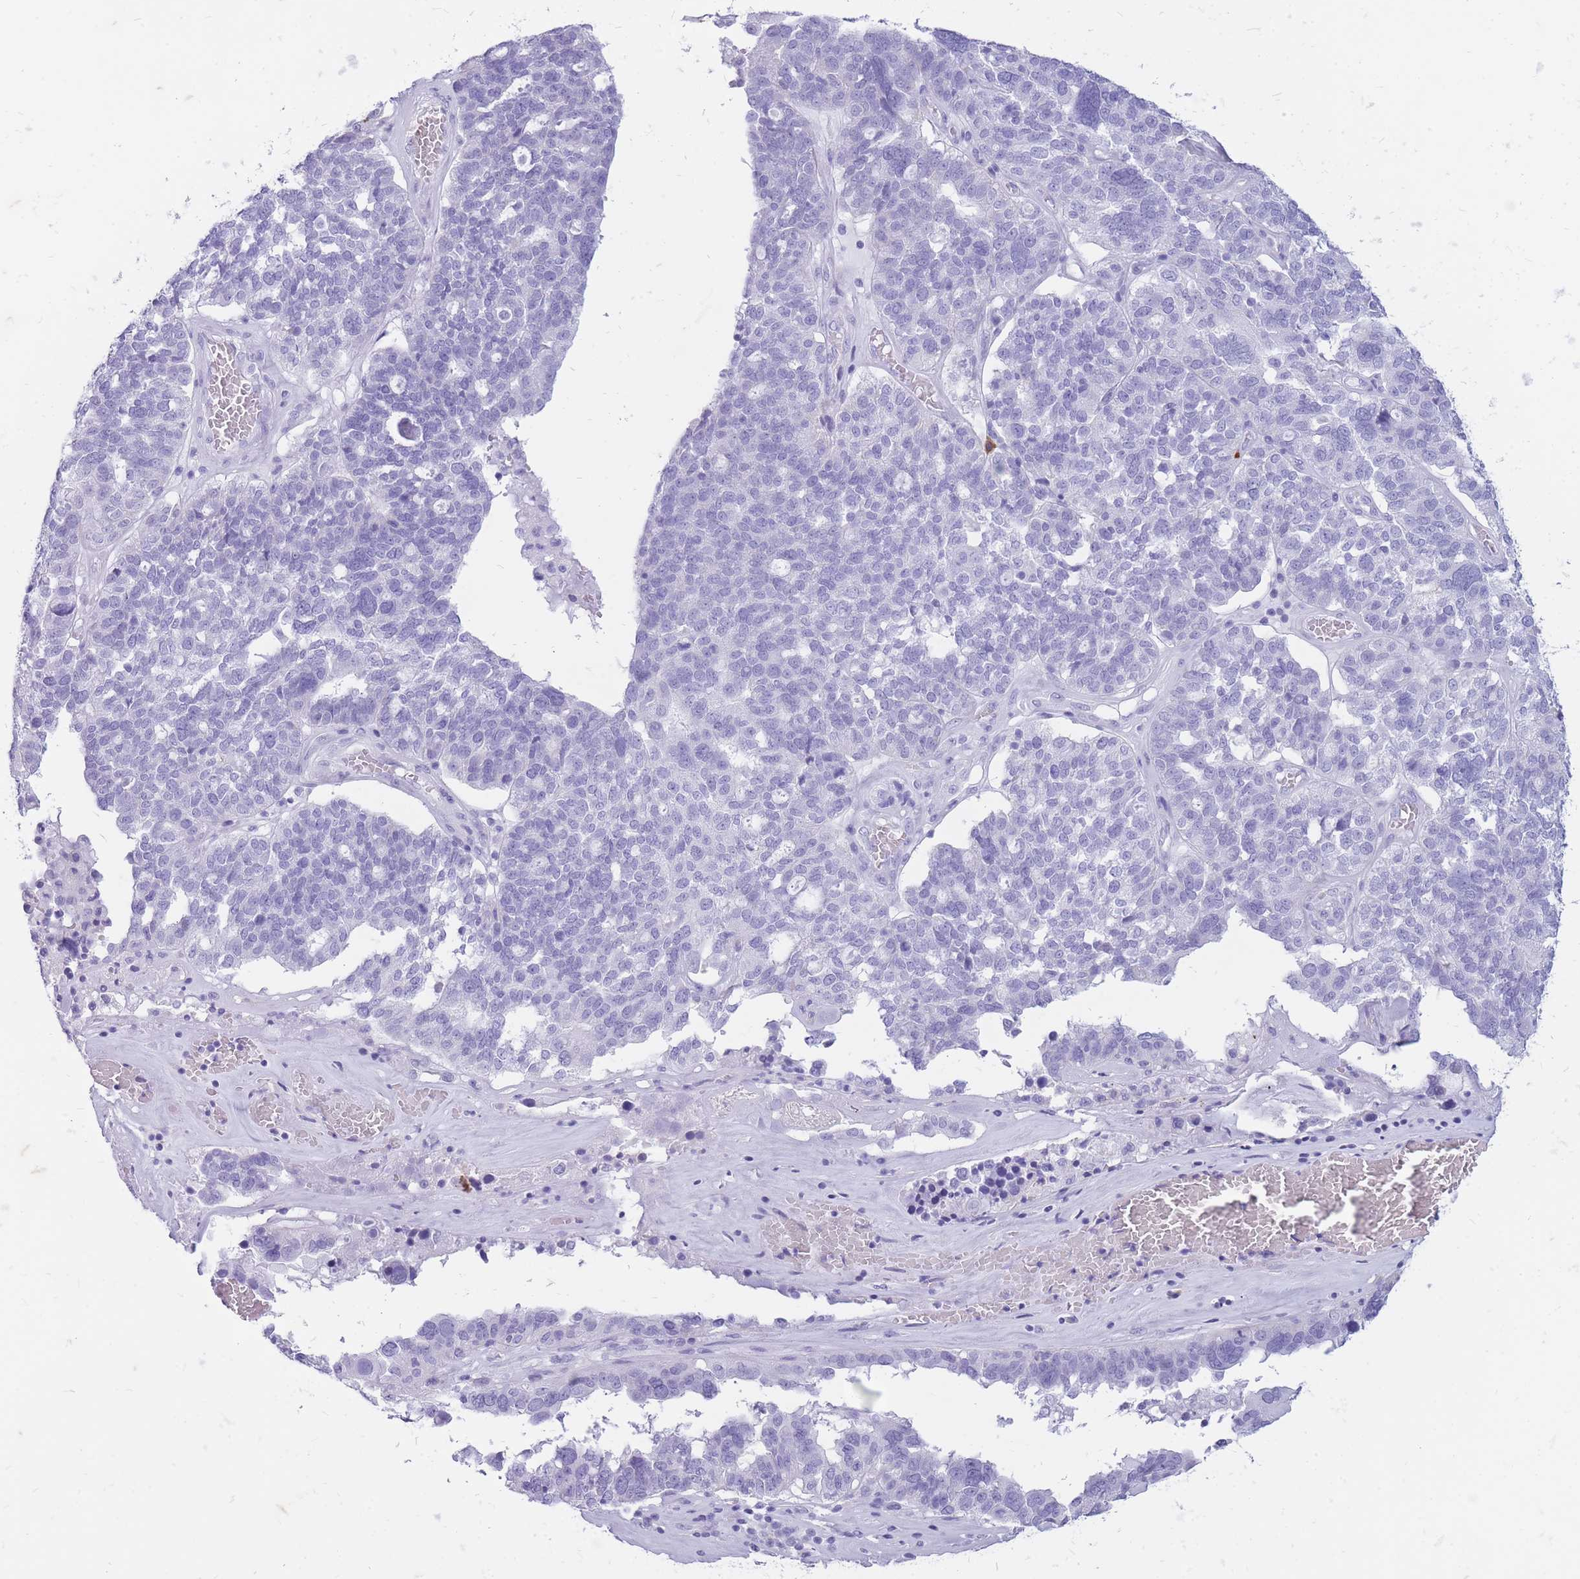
{"staining": {"intensity": "negative", "quantity": "none", "location": "none"}, "tissue": "ovarian cancer", "cell_type": "Tumor cells", "image_type": "cancer", "snomed": [{"axis": "morphology", "description": "Cystadenocarcinoma, serous, NOS"}, {"axis": "topography", "description": "Ovary"}], "caption": "There is no significant staining in tumor cells of ovarian cancer (serous cystadenocarcinoma).", "gene": "ZFP37", "patient": {"sex": "female", "age": 59}}